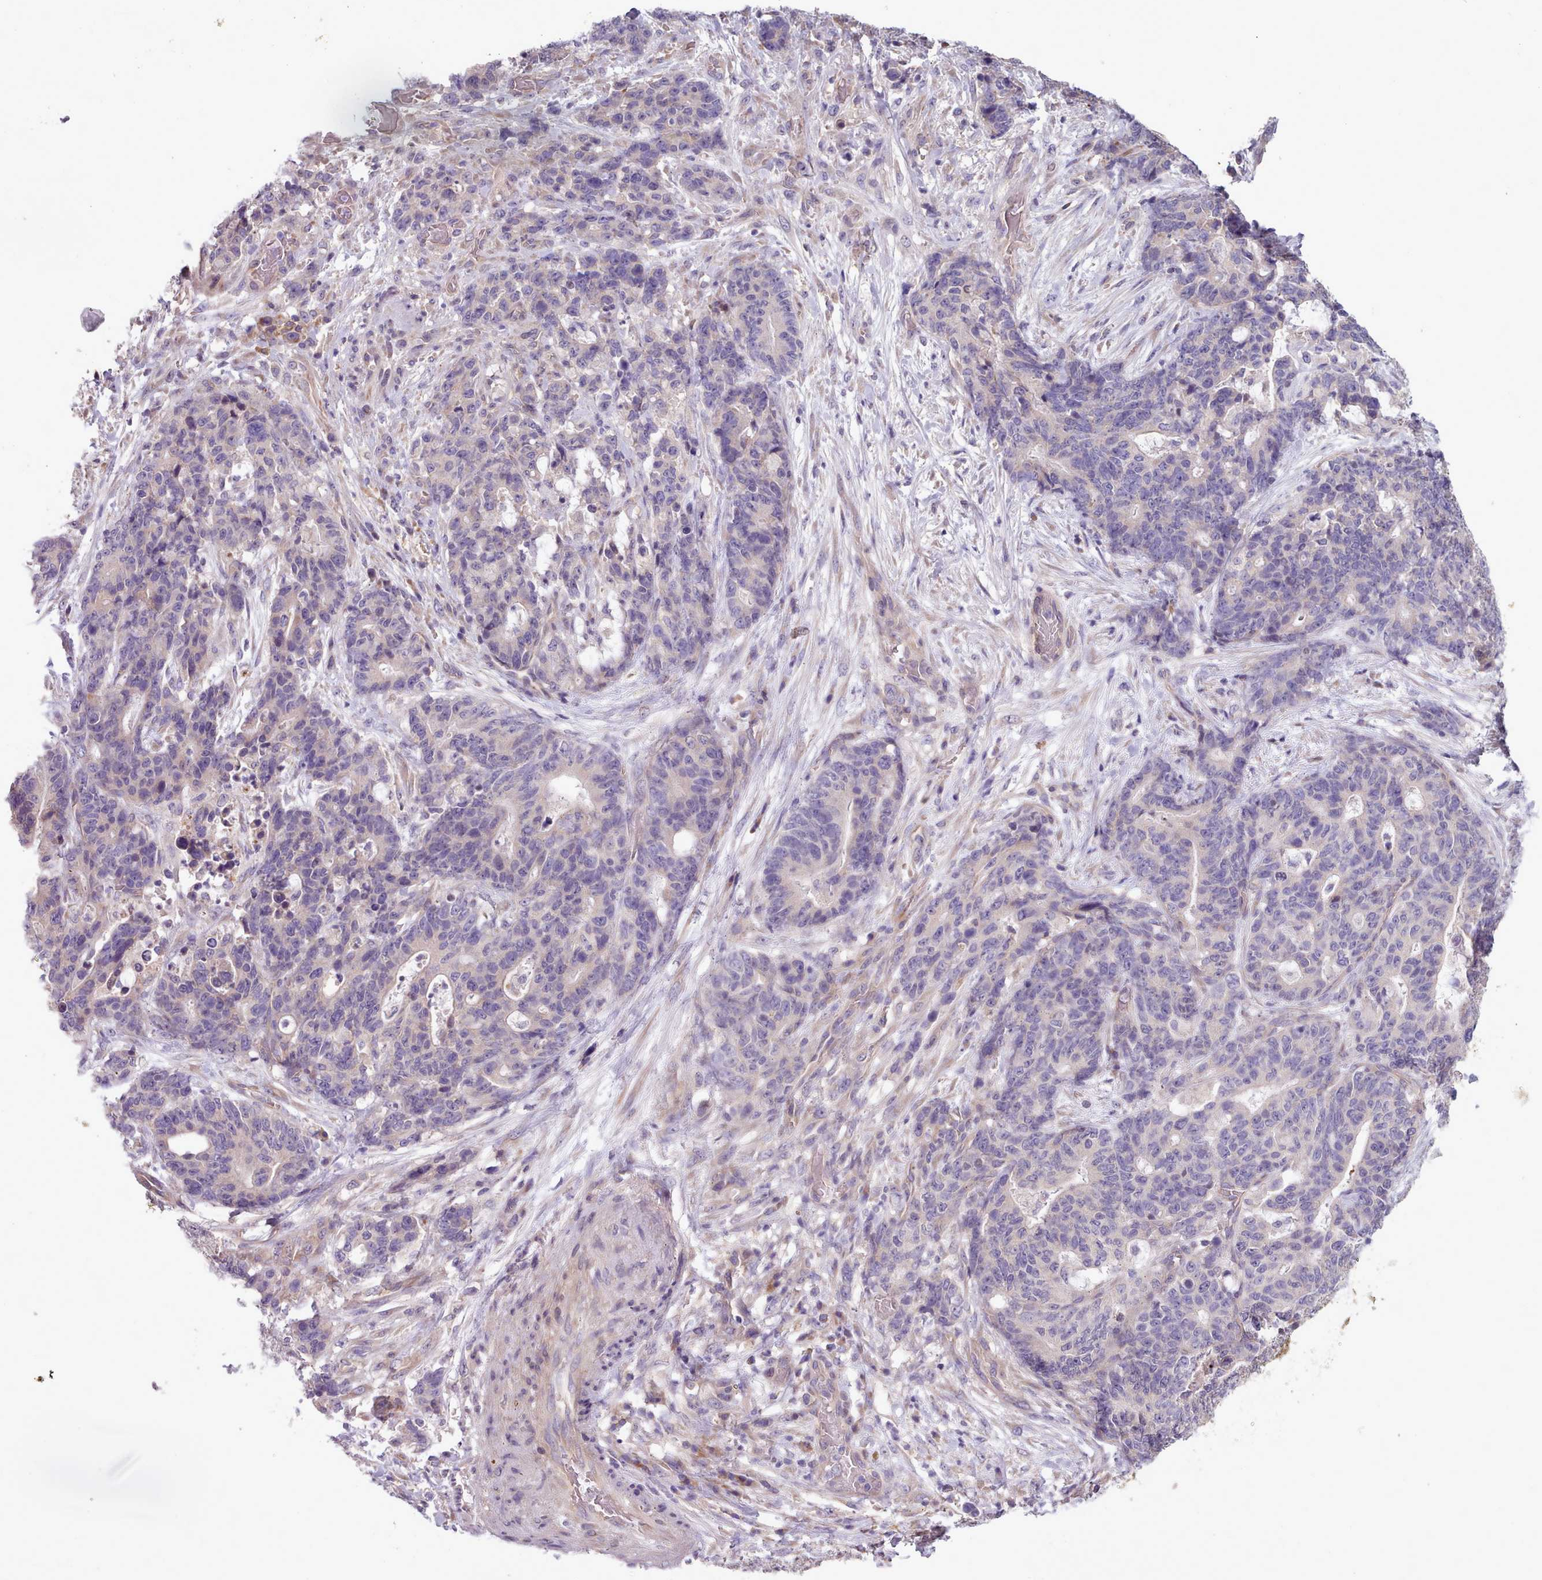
{"staining": {"intensity": "negative", "quantity": "none", "location": "none"}, "tissue": "stomach cancer", "cell_type": "Tumor cells", "image_type": "cancer", "snomed": [{"axis": "morphology", "description": "Normal tissue, NOS"}, {"axis": "morphology", "description": "Adenocarcinoma, NOS"}, {"axis": "topography", "description": "Stomach"}], "caption": "Histopathology image shows no protein staining in tumor cells of stomach cancer (adenocarcinoma) tissue.", "gene": "DPF1", "patient": {"sex": "female", "age": 64}}